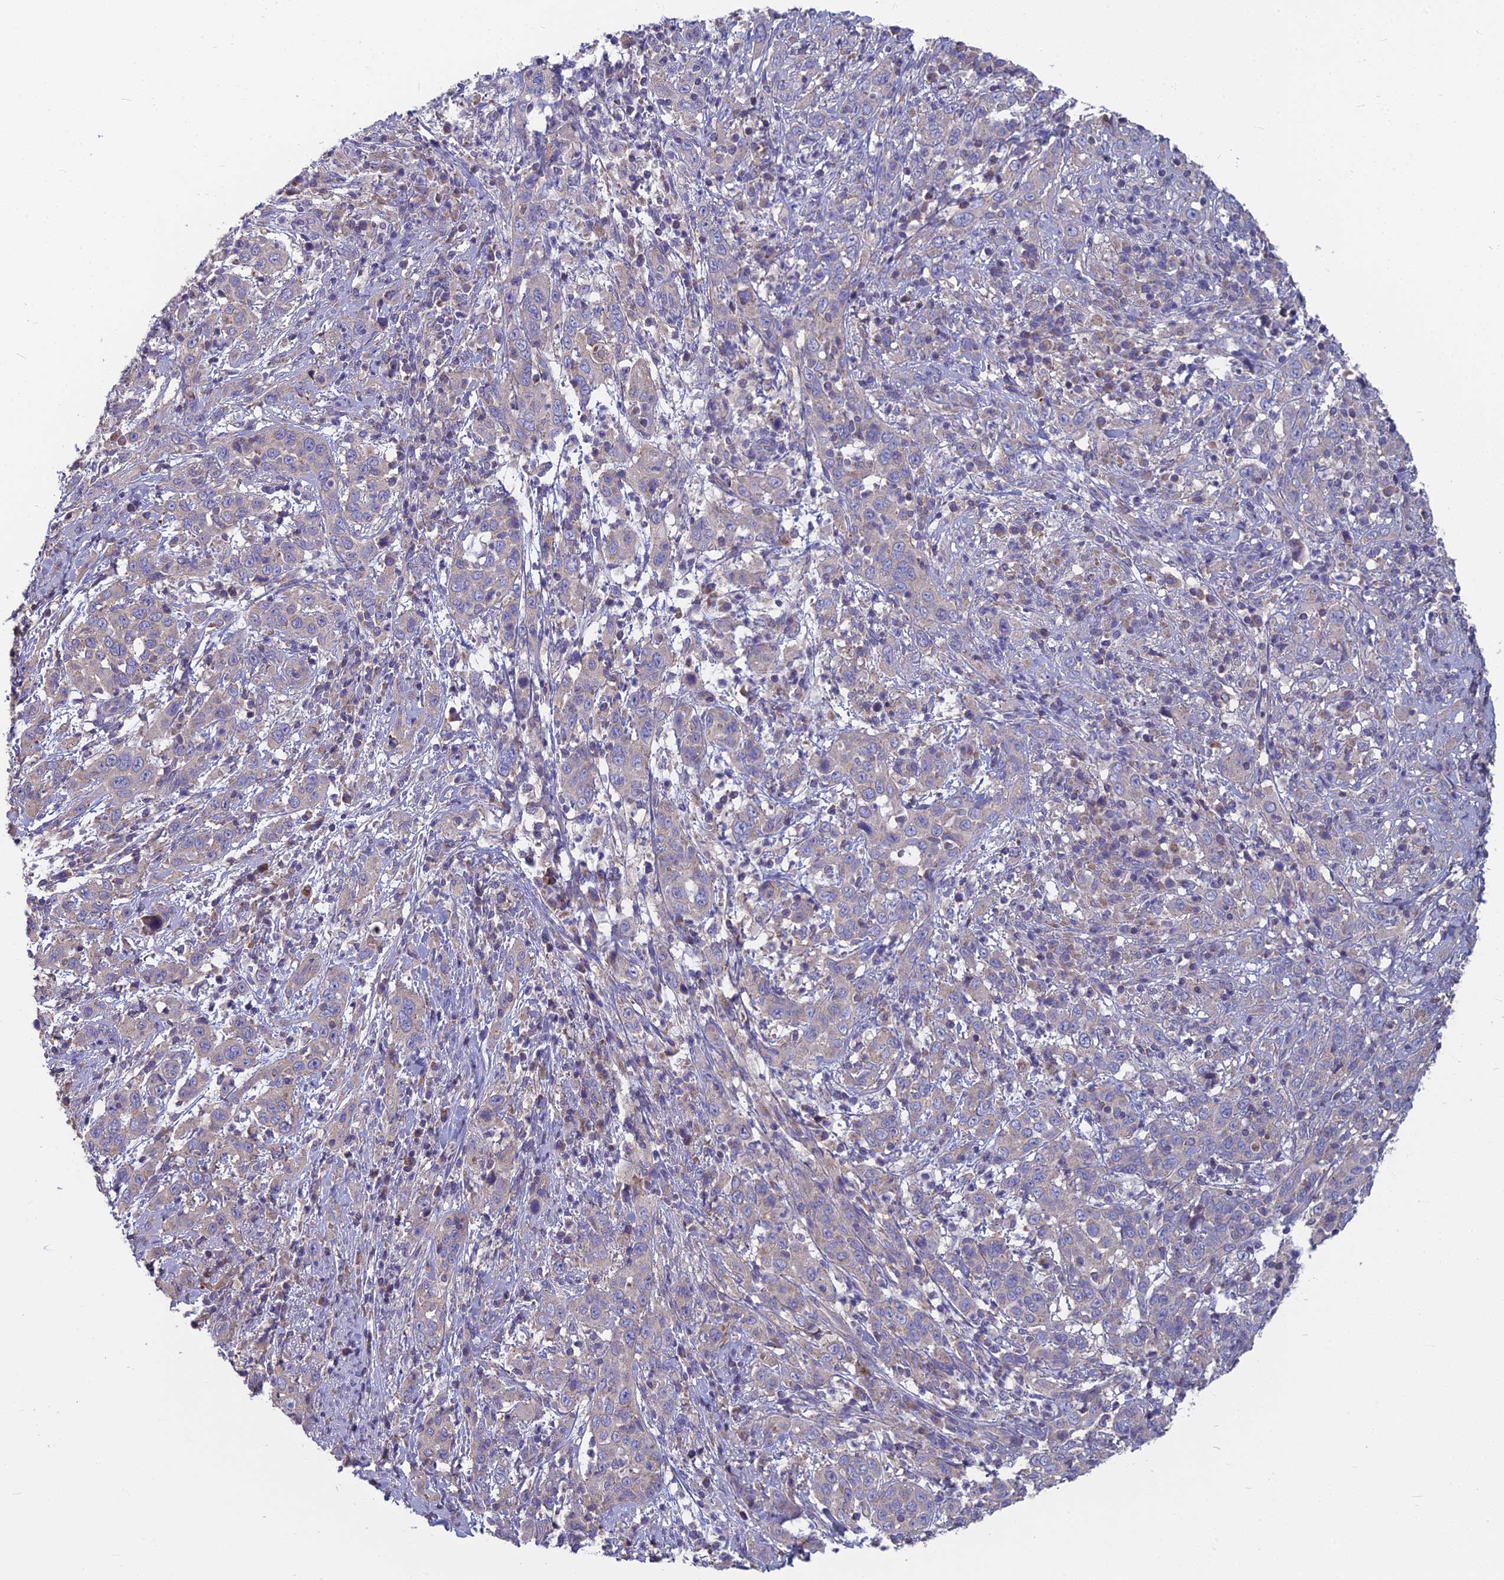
{"staining": {"intensity": "negative", "quantity": "none", "location": "none"}, "tissue": "cervical cancer", "cell_type": "Tumor cells", "image_type": "cancer", "snomed": [{"axis": "morphology", "description": "Squamous cell carcinoma, NOS"}, {"axis": "topography", "description": "Cervix"}], "caption": "A histopathology image of human cervical cancer is negative for staining in tumor cells.", "gene": "COX20", "patient": {"sex": "female", "age": 46}}